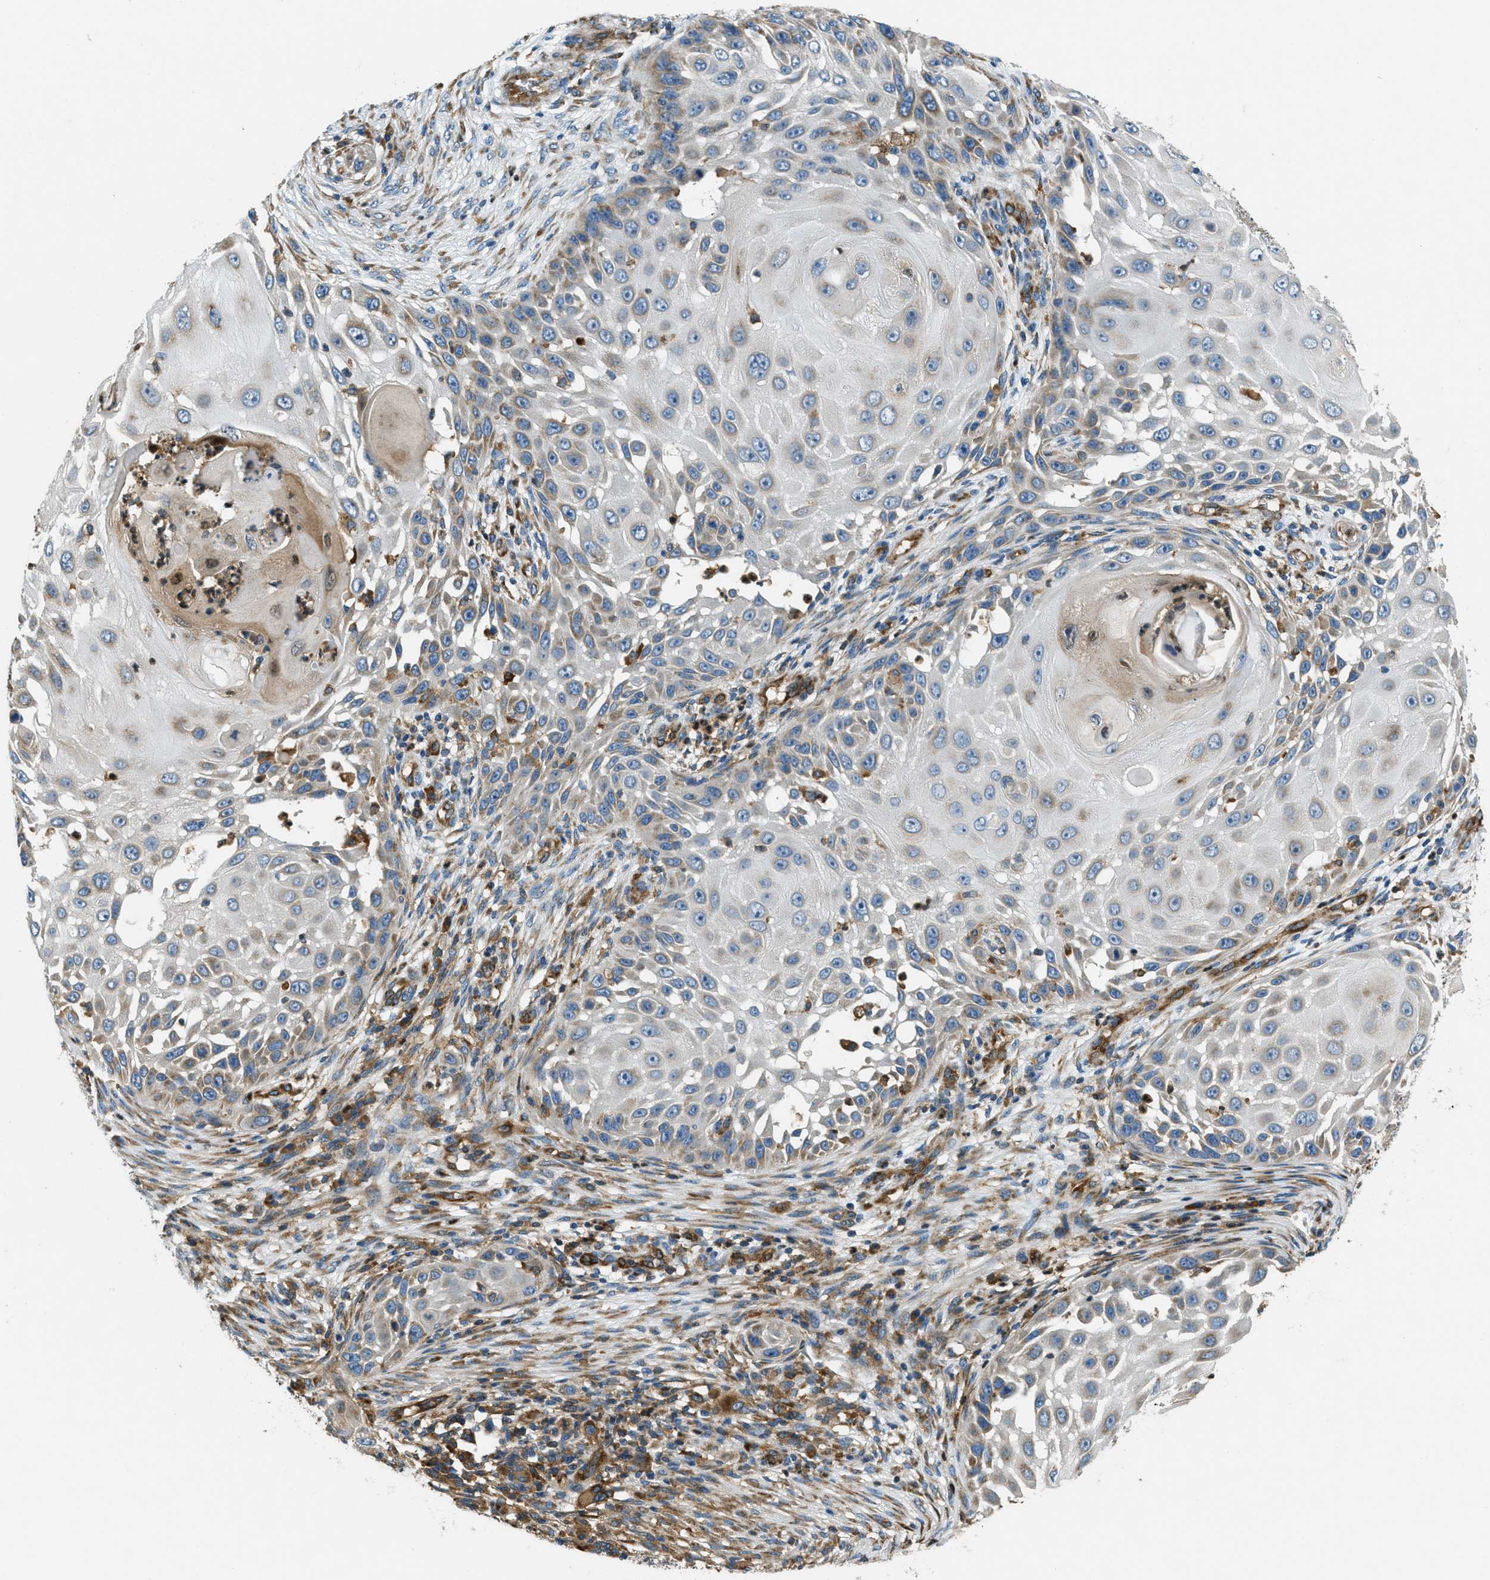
{"staining": {"intensity": "moderate", "quantity": "<25%", "location": "cytoplasmic/membranous"}, "tissue": "skin cancer", "cell_type": "Tumor cells", "image_type": "cancer", "snomed": [{"axis": "morphology", "description": "Squamous cell carcinoma, NOS"}, {"axis": "topography", "description": "Skin"}], "caption": "IHC staining of skin squamous cell carcinoma, which exhibits low levels of moderate cytoplasmic/membranous expression in approximately <25% of tumor cells indicating moderate cytoplasmic/membranous protein expression. The staining was performed using DAB (brown) for protein detection and nuclei were counterstained in hematoxylin (blue).", "gene": "GIMAP8", "patient": {"sex": "female", "age": 44}}